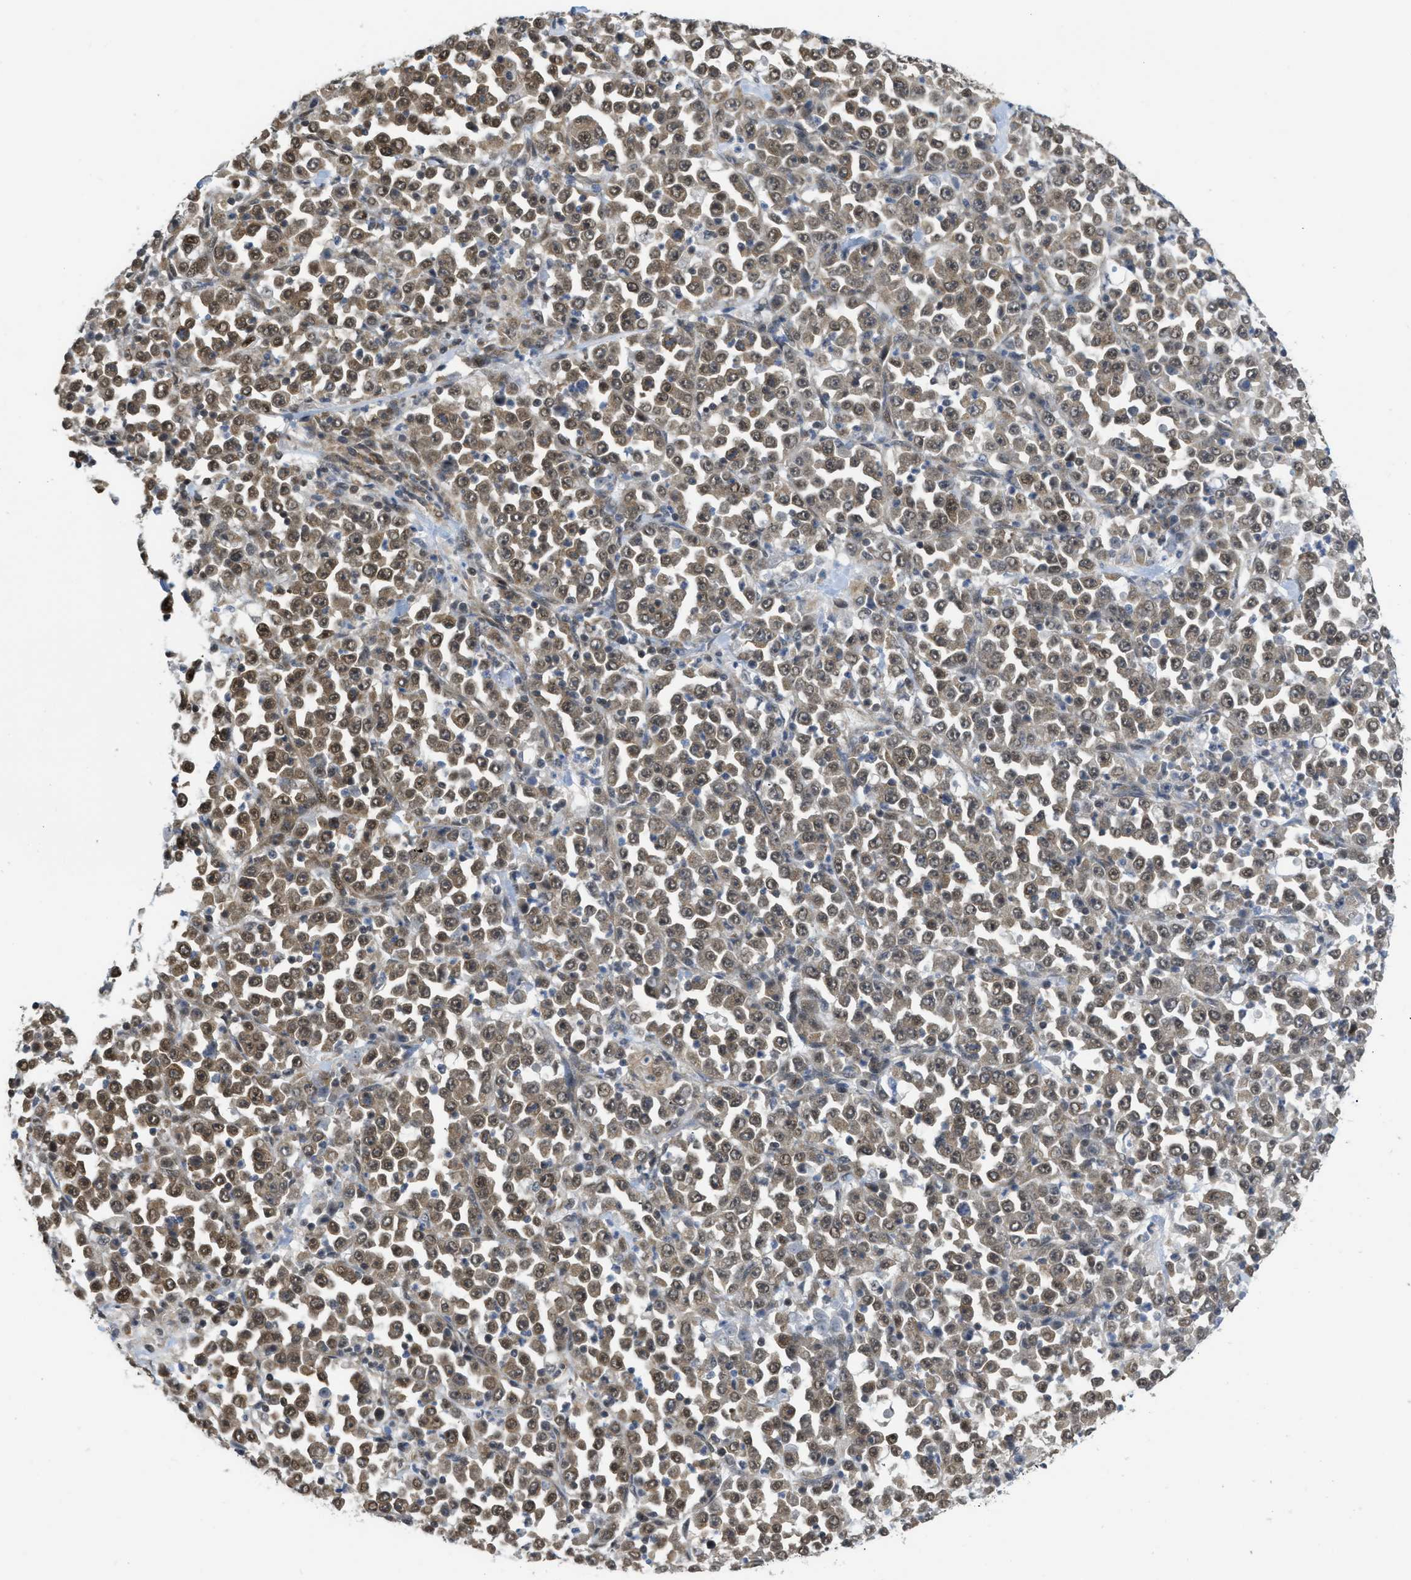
{"staining": {"intensity": "moderate", "quantity": ">75%", "location": "cytoplasmic/membranous,nuclear"}, "tissue": "stomach cancer", "cell_type": "Tumor cells", "image_type": "cancer", "snomed": [{"axis": "morphology", "description": "Normal tissue, NOS"}, {"axis": "morphology", "description": "Adenocarcinoma, NOS"}, {"axis": "topography", "description": "Stomach, upper"}, {"axis": "topography", "description": "Stomach"}], "caption": "The immunohistochemical stain highlights moderate cytoplasmic/membranous and nuclear expression in tumor cells of adenocarcinoma (stomach) tissue. Immunohistochemistry (ihc) stains the protein in brown and the nuclei are stained blue.", "gene": "TACC1", "patient": {"sex": "male", "age": 59}}